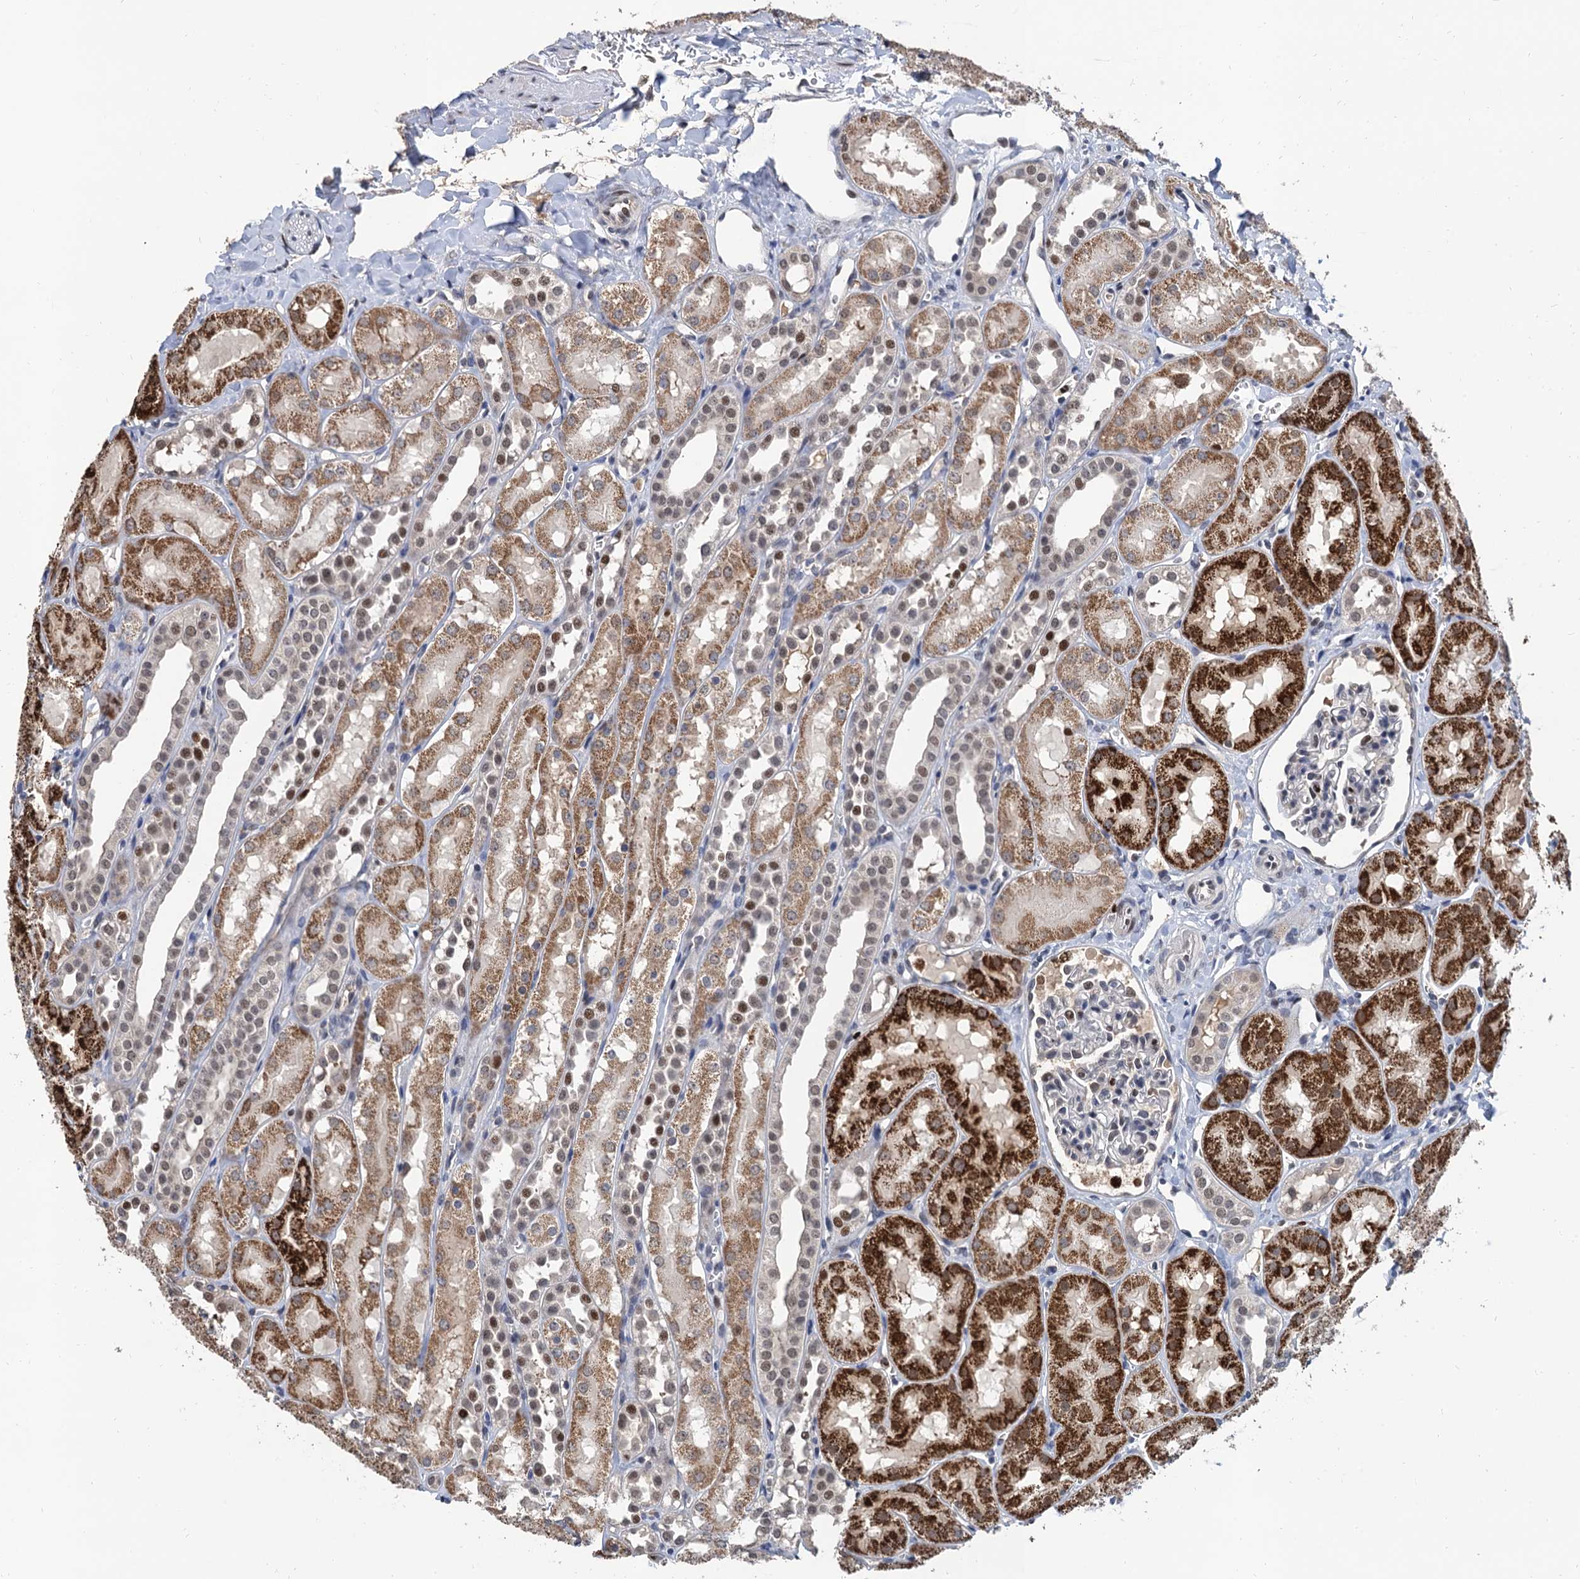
{"staining": {"intensity": "moderate", "quantity": "<25%", "location": "nuclear"}, "tissue": "kidney", "cell_type": "Cells in glomeruli", "image_type": "normal", "snomed": [{"axis": "morphology", "description": "Normal tissue, NOS"}, {"axis": "topography", "description": "Kidney"}, {"axis": "topography", "description": "Urinary bladder"}], "caption": "High-power microscopy captured an immunohistochemistry (IHC) histopathology image of normal kidney, revealing moderate nuclear expression in about <25% of cells in glomeruli.", "gene": "TSEN34", "patient": {"sex": "male", "age": 16}}